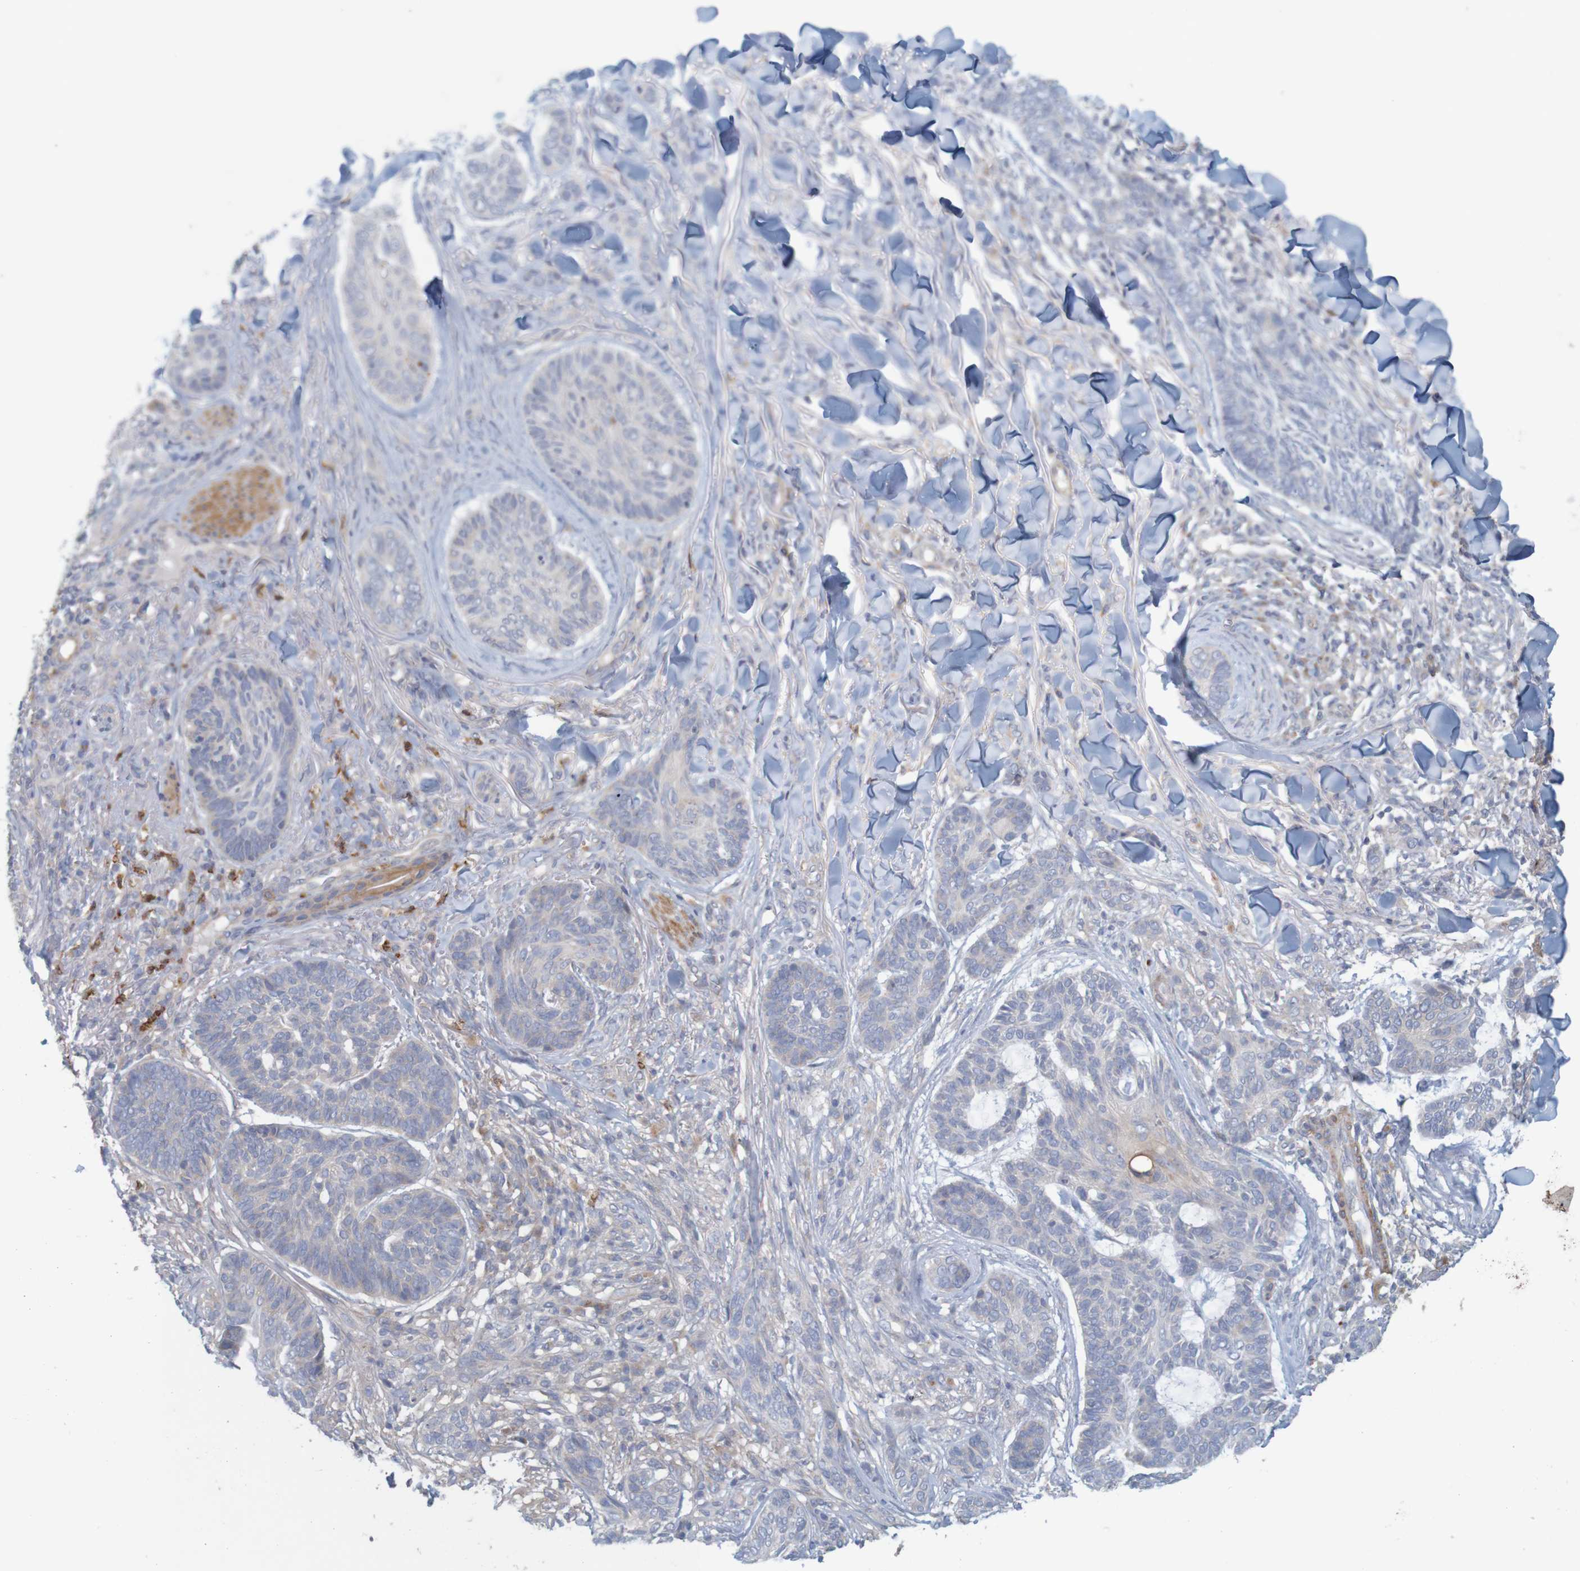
{"staining": {"intensity": "negative", "quantity": "none", "location": "none"}, "tissue": "skin cancer", "cell_type": "Tumor cells", "image_type": "cancer", "snomed": [{"axis": "morphology", "description": "Basal cell carcinoma"}, {"axis": "topography", "description": "Skin"}], "caption": "This is an immunohistochemistry (IHC) micrograph of skin cancer (basal cell carcinoma). There is no positivity in tumor cells.", "gene": "KRT23", "patient": {"sex": "male", "age": 43}}